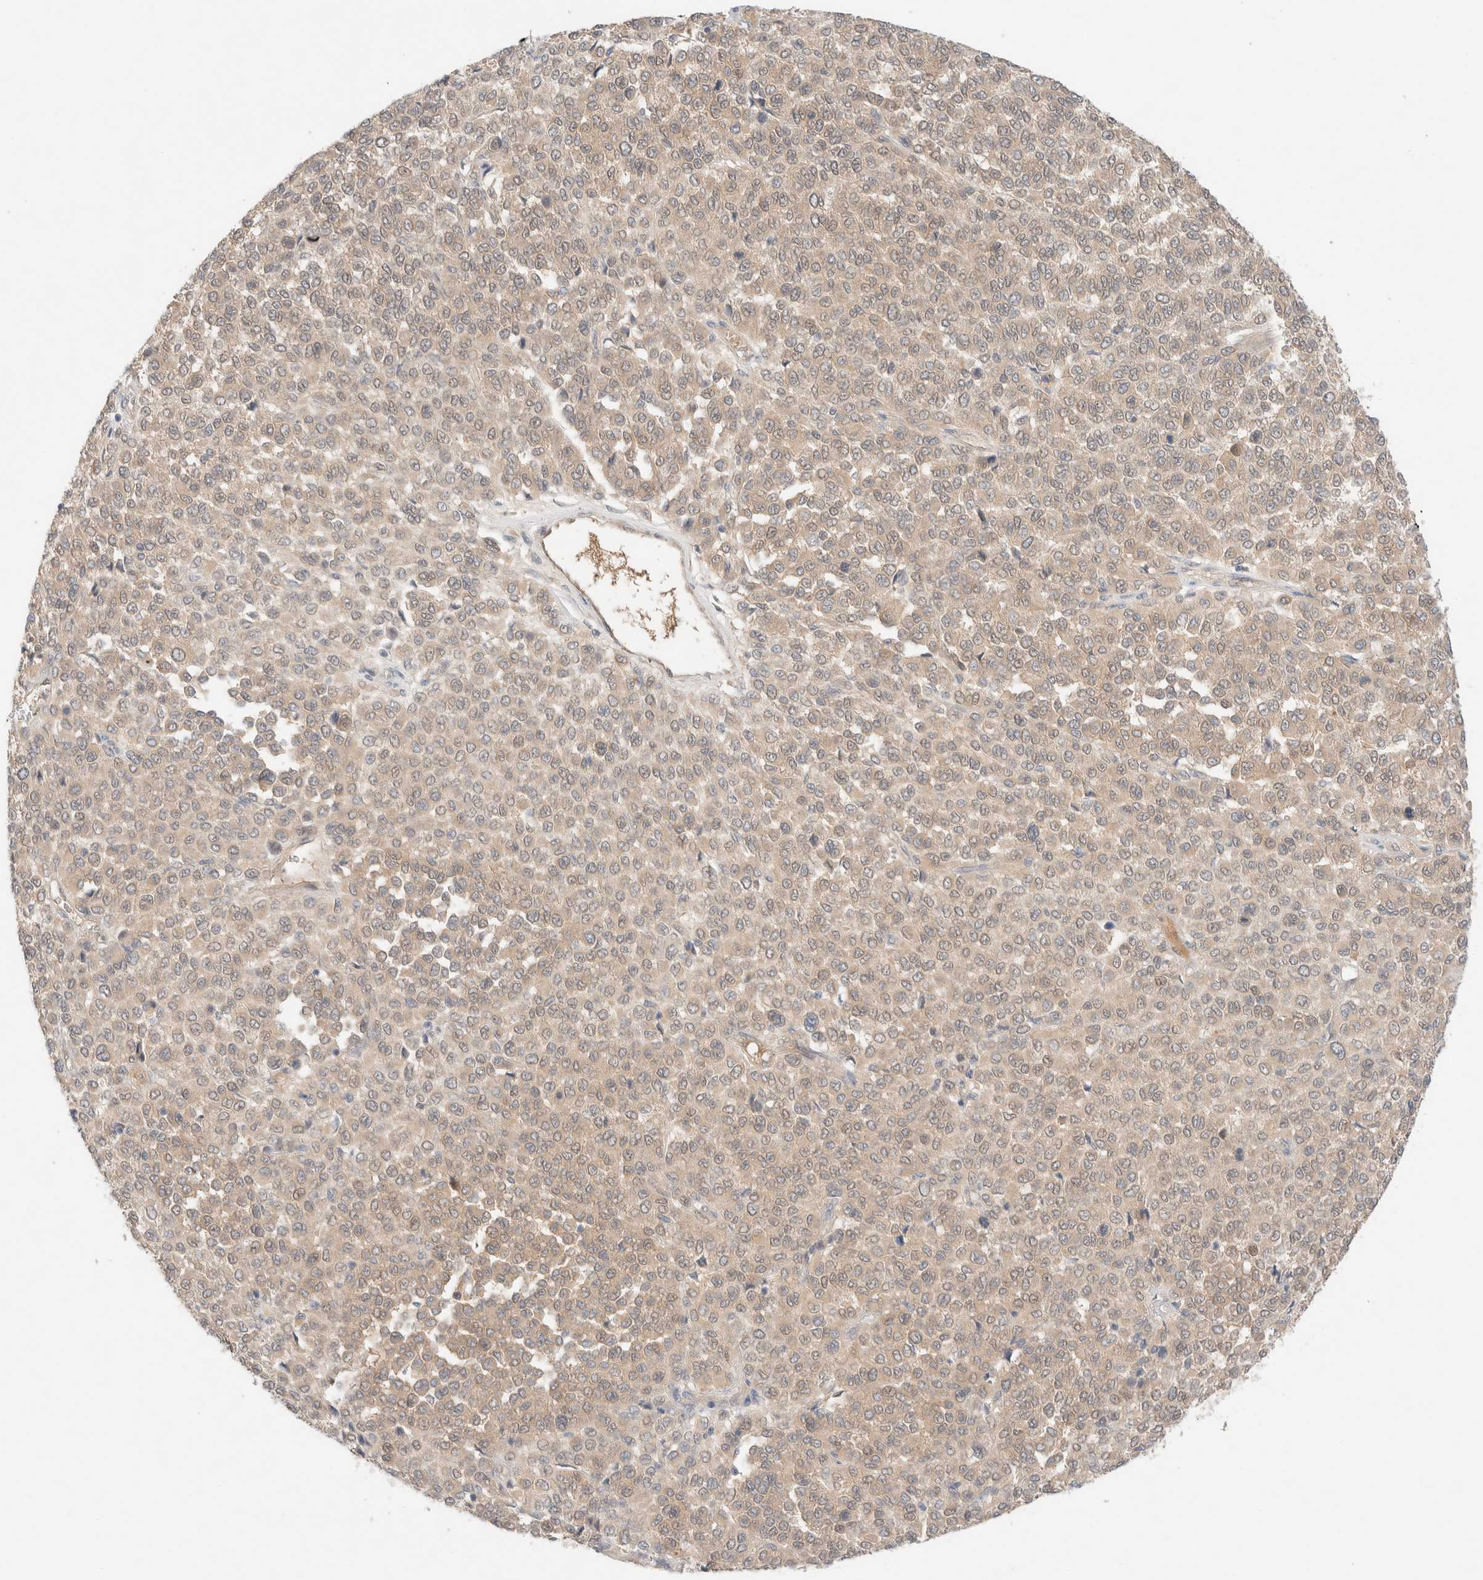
{"staining": {"intensity": "weak", "quantity": ">75%", "location": "cytoplasmic/membranous,nuclear"}, "tissue": "melanoma", "cell_type": "Tumor cells", "image_type": "cancer", "snomed": [{"axis": "morphology", "description": "Malignant melanoma, Metastatic site"}, {"axis": "topography", "description": "Pancreas"}], "caption": "A photomicrograph of melanoma stained for a protein demonstrates weak cytoplasmic/membranous and nuclear brown staining in tumor cells. (DAB (3,3'-diaminobenzidine) IHC, brown staining for protein, blue staining for nuclei).", "gene": "CHKA", "patient": {"sex": "female", "age": 30}}